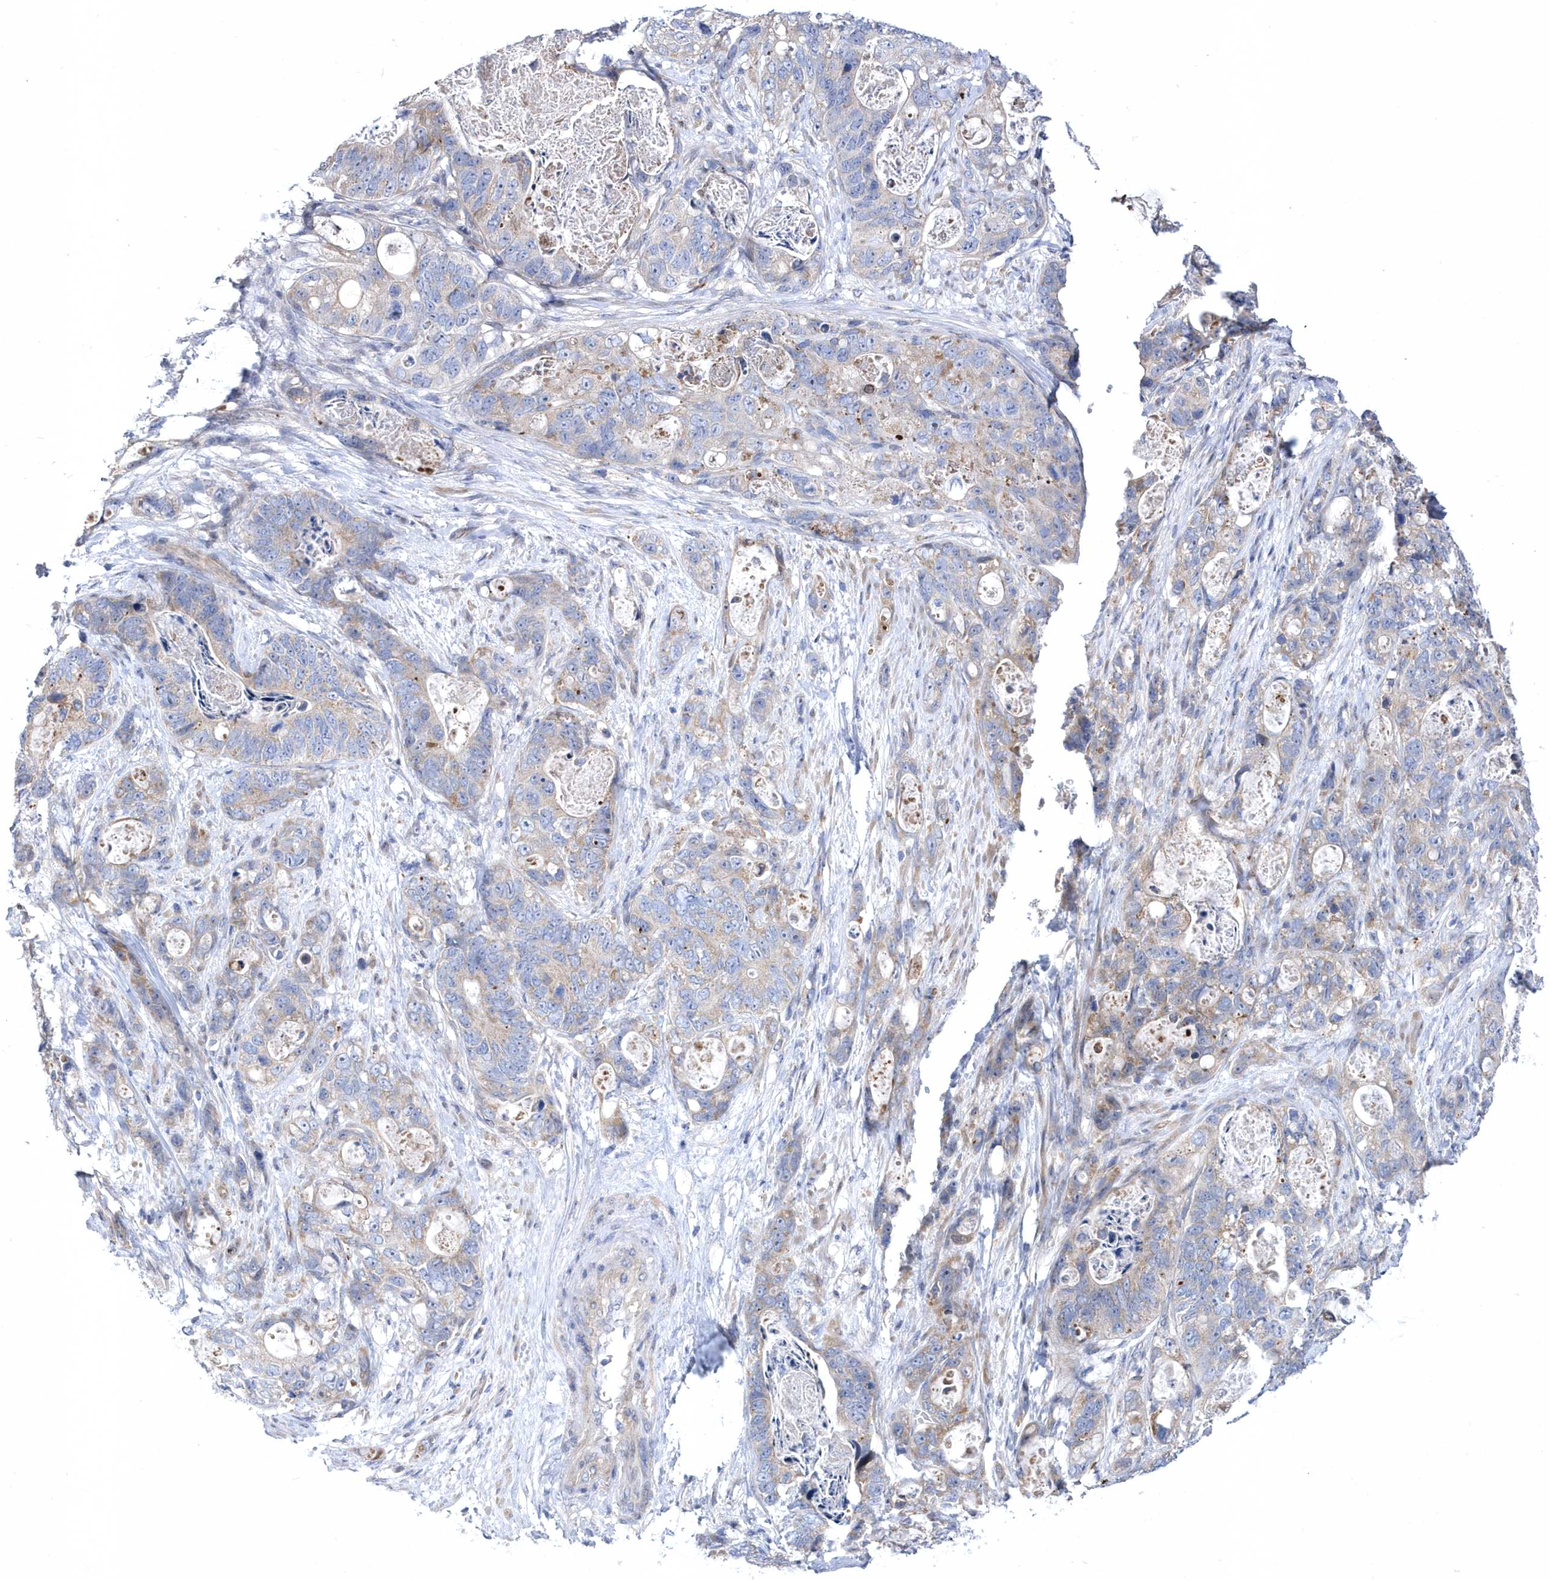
{"staining": {"intensity": "weak", "quantity": "25%-75%", "location": "cytoplasmic/membranous"}, "tissue": "stomach cancer", "cell_type": "Tumor cells", "image_type": "cancer", "snomed": [{"axis": "morphology", "description": "Normal tissue, NOS"}, {"axis": "morphology", "description": "Adenocarcinoma, NOS"}, {"axis": "topography", "description": "Stomach"}], "caption": "Tumor cells demonstrate low levels of weak cytoplasmic/membranous expression in about 25%-75% of cells in stomach cancer (adenocarcinoma). Immunohistochemistry (ihc) stains the protein of interest in brown and the nuclei are stained blue.", "gene": "LONRF2", "patient": {"sex": "female", "age": 89}}